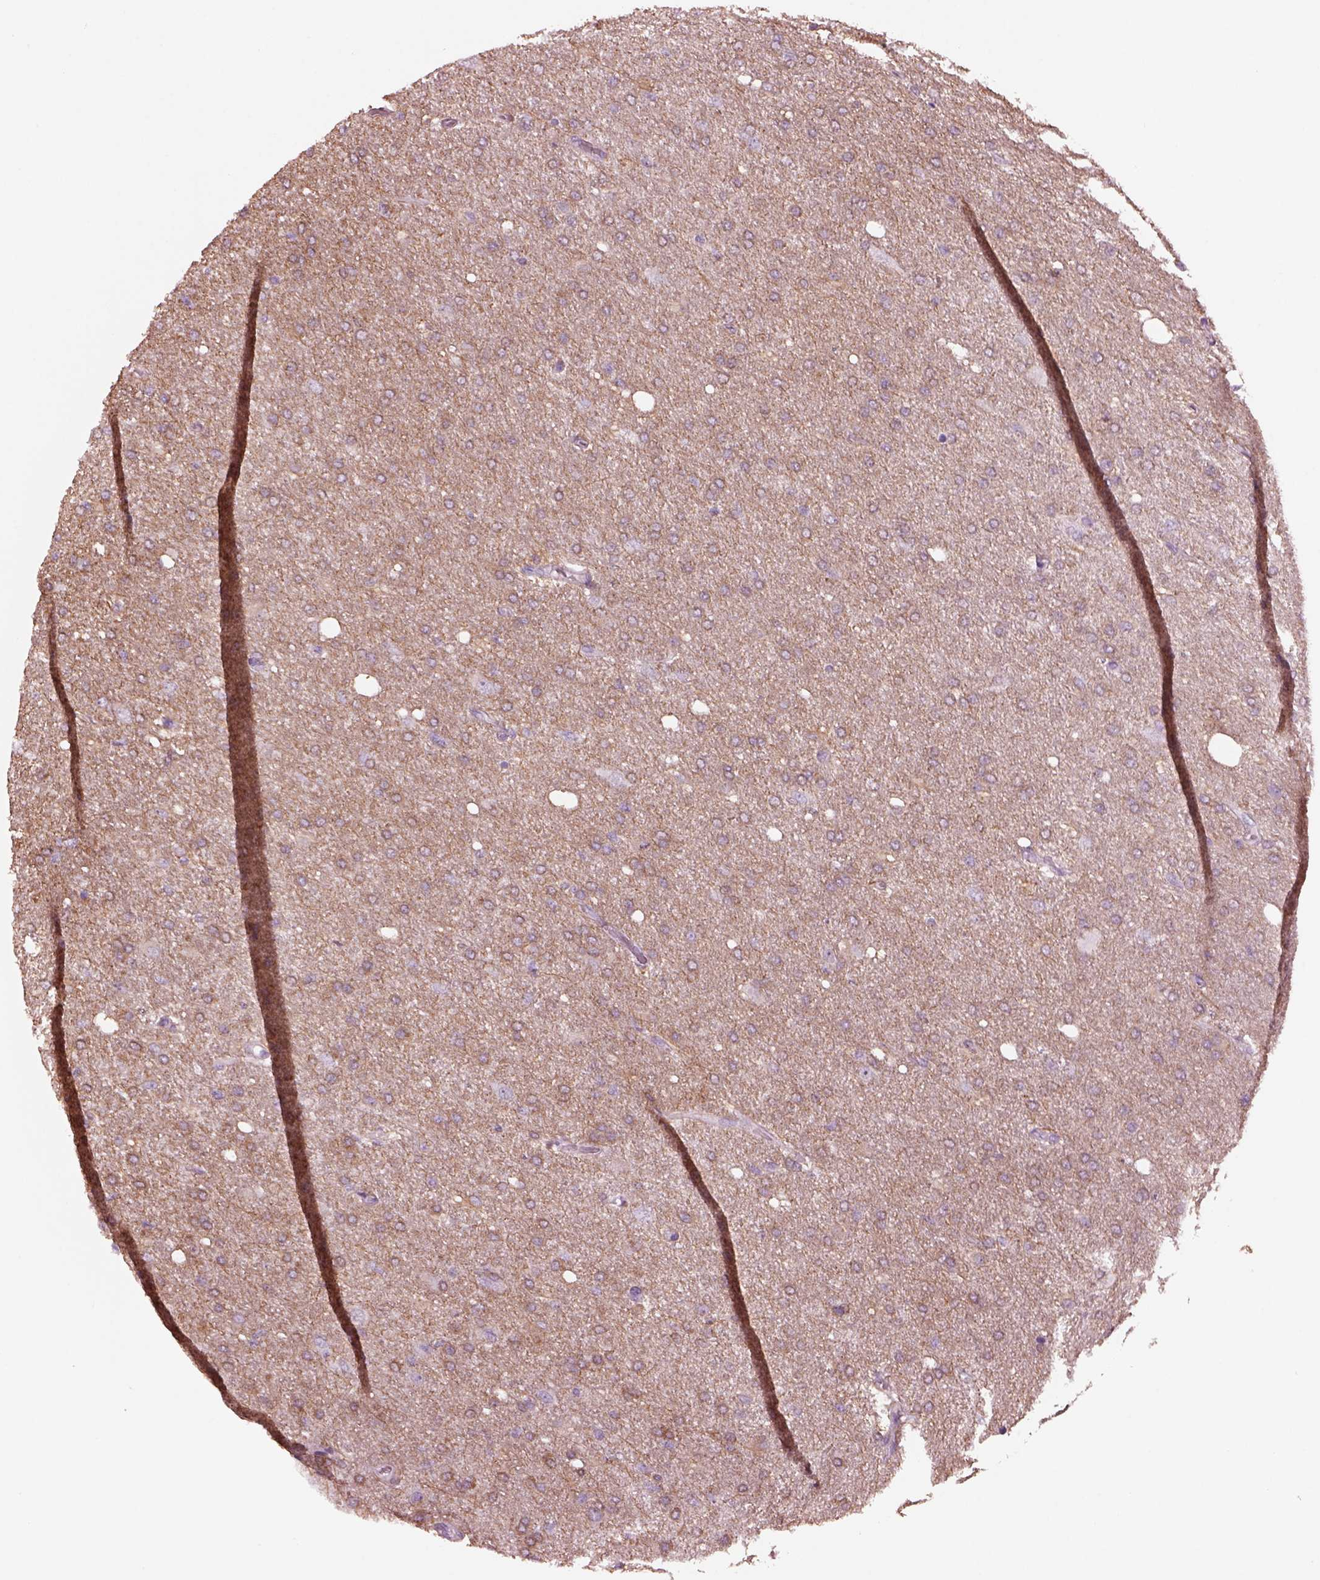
{"staining": {"intensity": "weak", "quantity": ">75%", "location": "cytoplasmic/membranous"}, "tissue": "glioma", "cell_type": "Tumor cells", "image_type": "cancer", "snomed": [{"axis": "morphology", "description": "Glioma, malignant, High grade"}, {"axis": "topography", "description": "Cerebral cortex"}], "caption": "IHC photomicrograph of neoplastic tissue: human malignant glioma (high-grade) stained using IHC displays low levels of weak protein expression localized specifically in the cytoplasmic/membranous of tumor cells, appearing as a cytoplasmic/membranous brown color.", "gene": "SHTN1", "patient": {"sex": "male", "age": 70}}